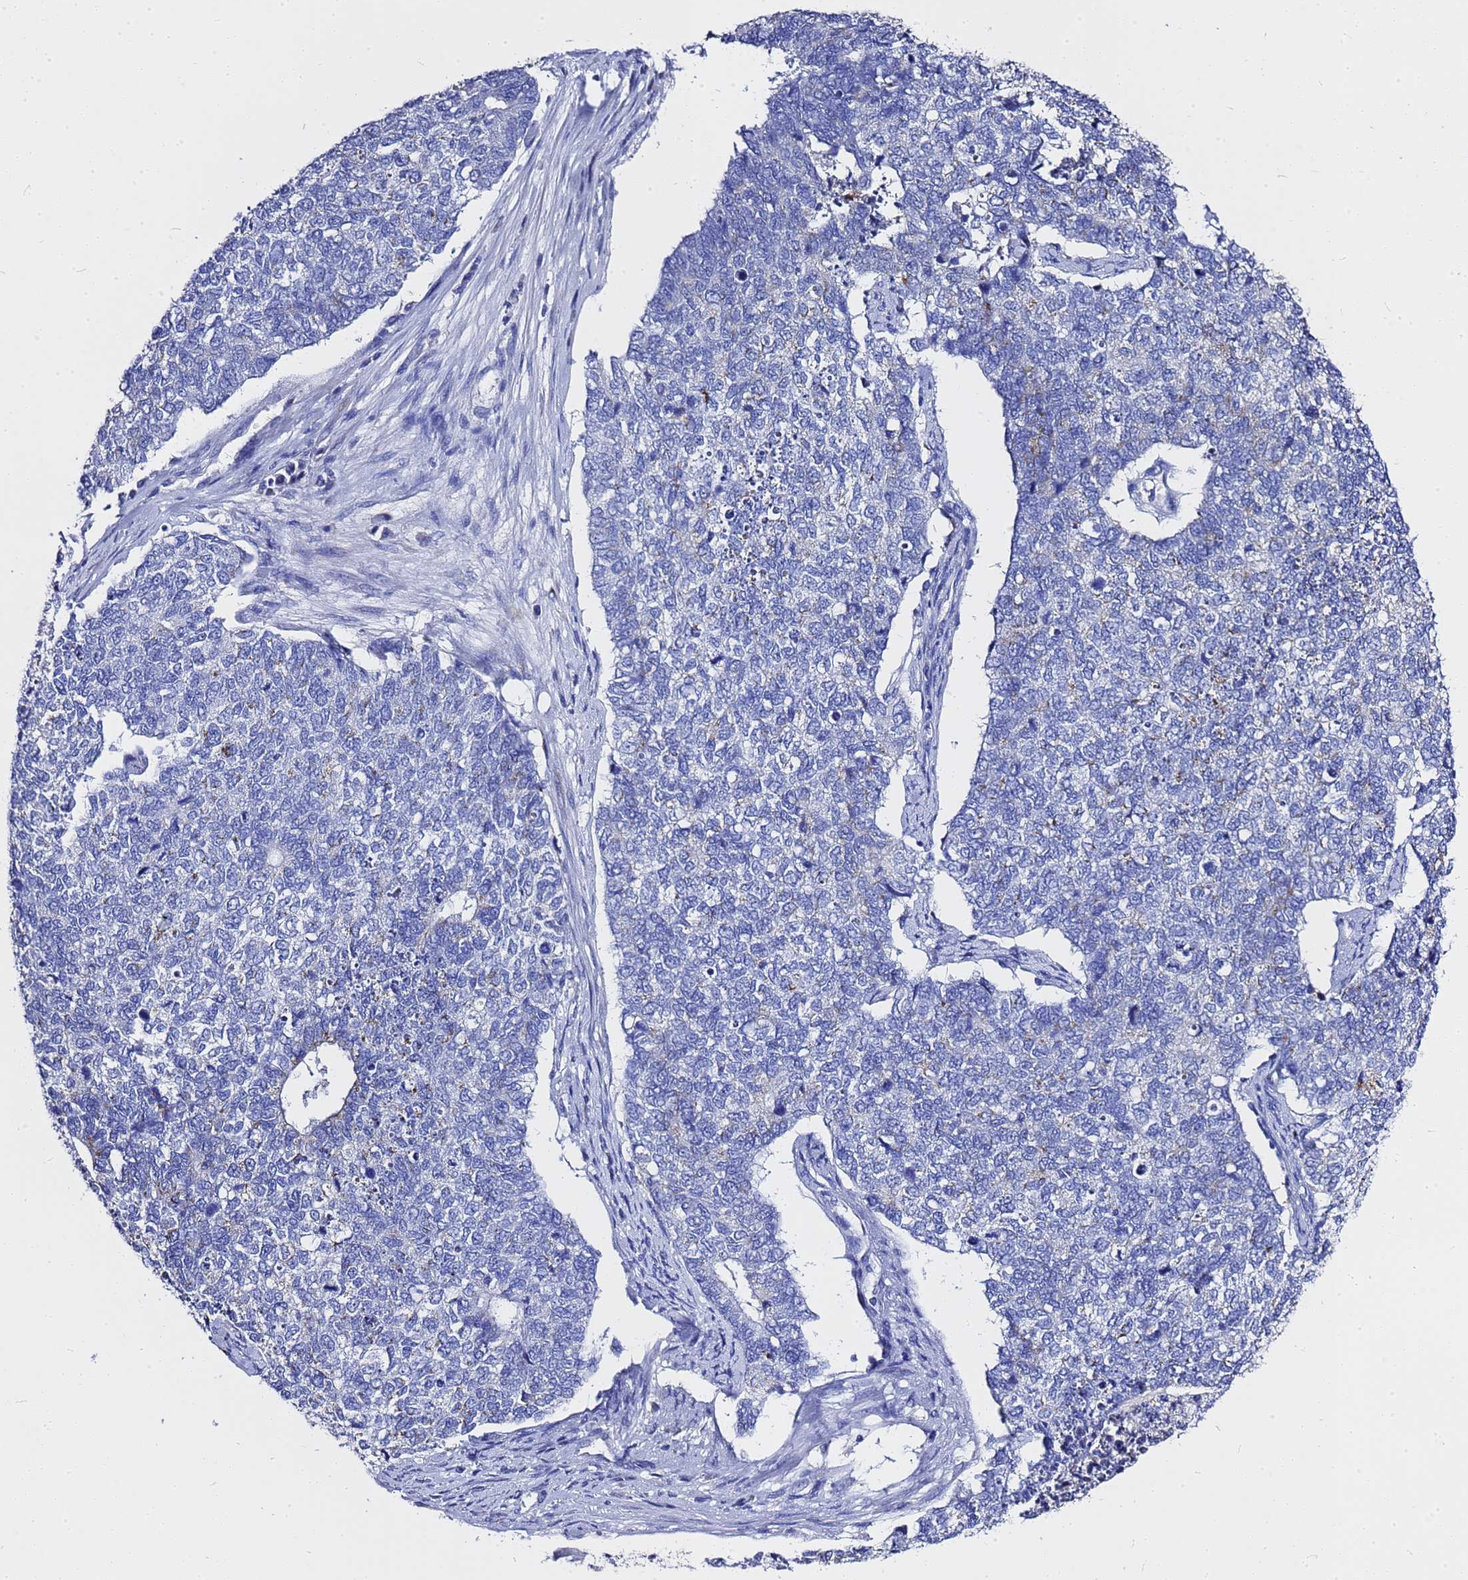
{"staining": {"intensity": "negative", "quantity": "none", "location": "none"}, "tissue": "cervical cancer", "cell_type": "Tumor cells", "image_type": "cancer", "snomed": [{"axis": "morphology", "description": "Squamous cell carcinoma, NOS"}, {"axis": "topography", "description": "Cervix"}], "caption": "A high-resolution photomicrograph shows immunohistochemistry (IHC) staining of cervical cancer (squamous cell carcinoma), which shows no significant expression in tumor cells.", "gene": "OR52E2", "patient": {"sex": "female", "age": 63}}